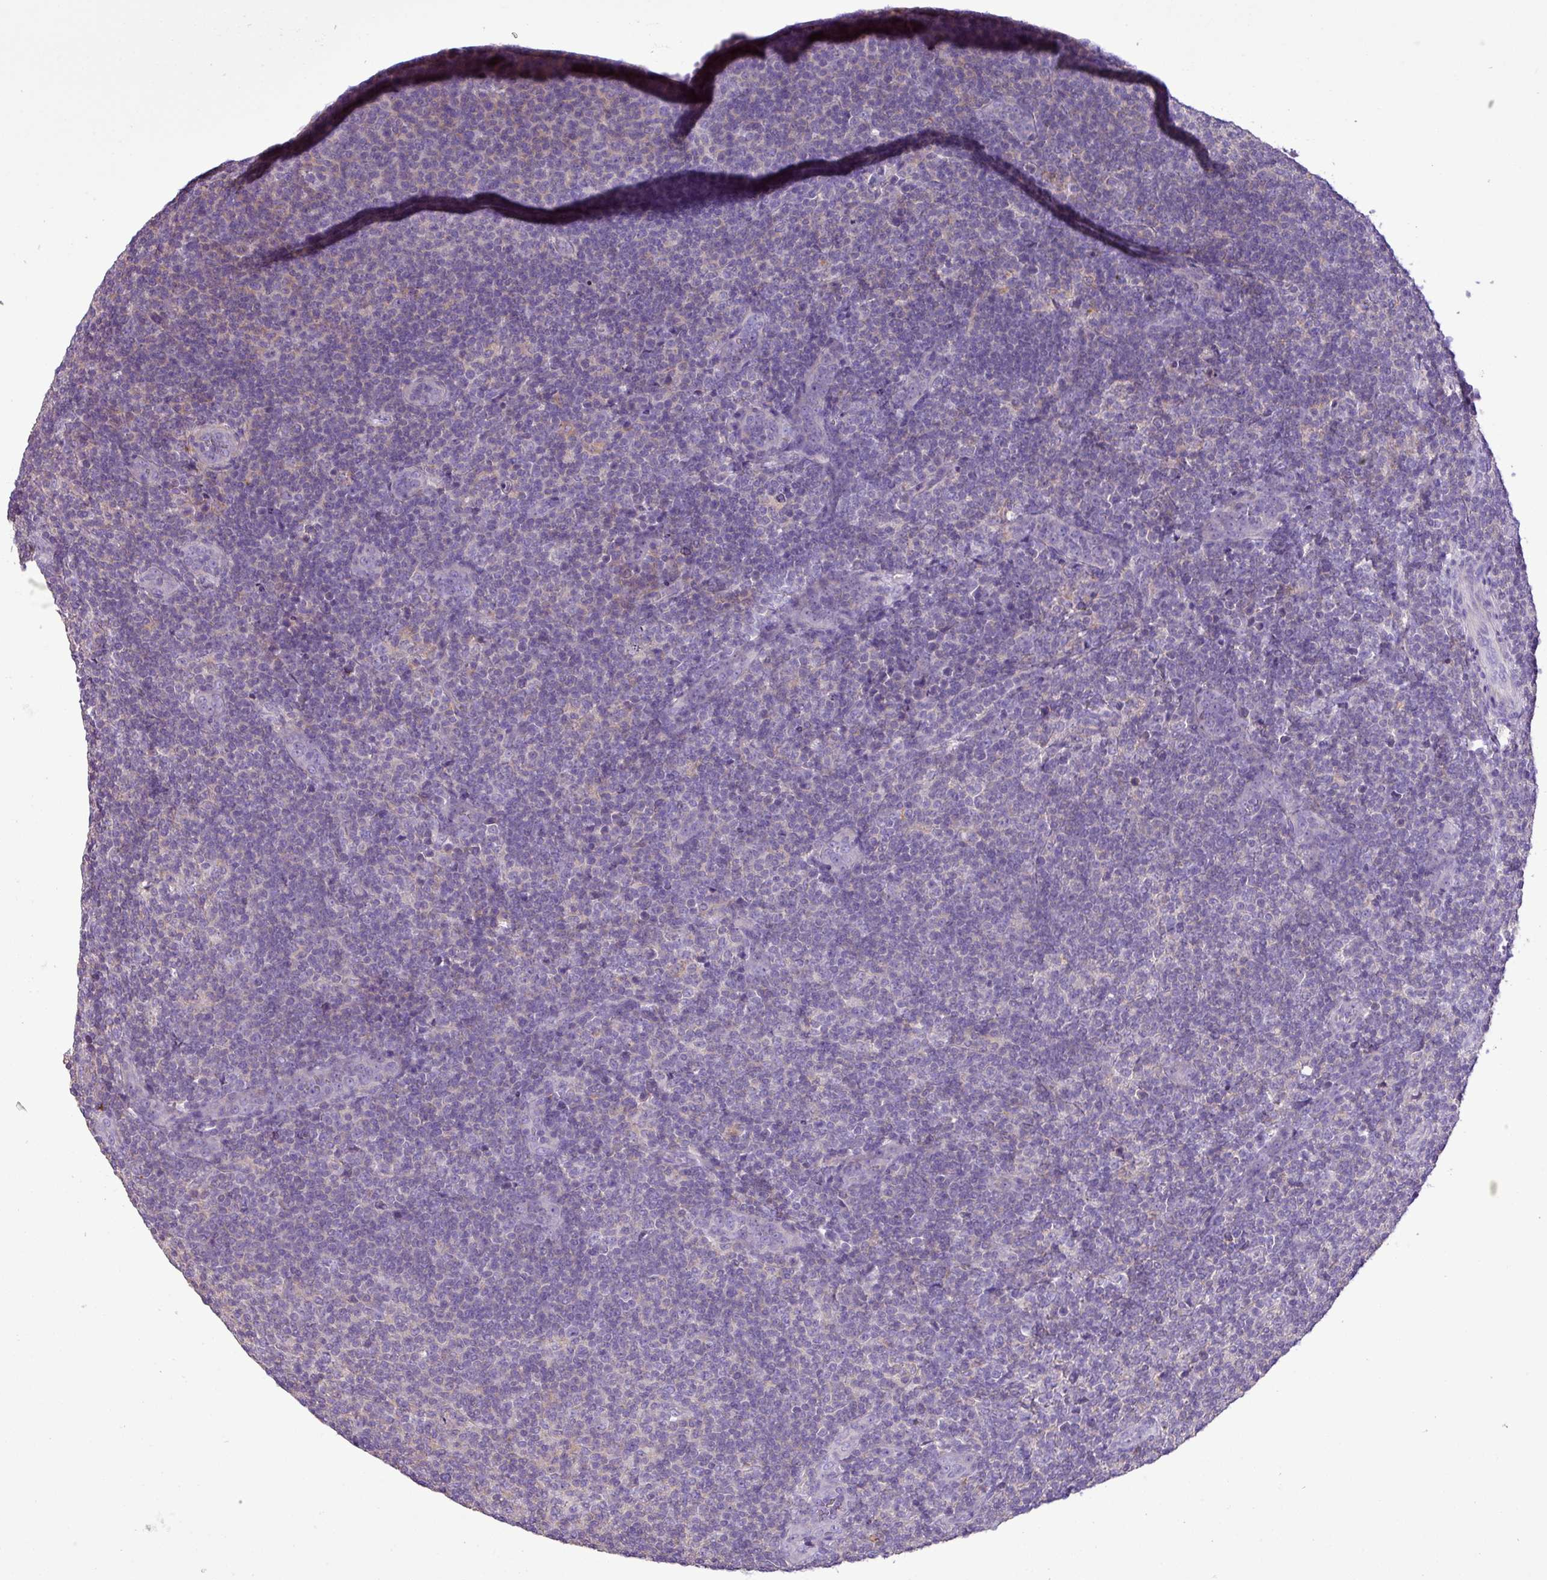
{"staining": {"intensity": "negative", "quantity": "none", "location": "none"}, "tissue": "lymphoma", "cell_type": "Tumor cells", "image_type": "cancer", "snomed": [{"axis": "morphology", "description": "Malignant lymphoma, non-Hodgkin's type, Low grade"}, {"axis": "topography", "description": "Lymph node"}], "caption": "DAB immunohistochemical staining of malignant lymphoma, non-Hodgkin's type (low-grade) exhibits no significant expression in tumor cells. (Stains: DAB (3,3'-diaminobenzidine) immunohistochemistry with hematoxylin counter stain, Microscopy: brightfield microscopy at high magnification).", "gene": "ZNF334", "patient": {"sex": "male", "age": 66}}